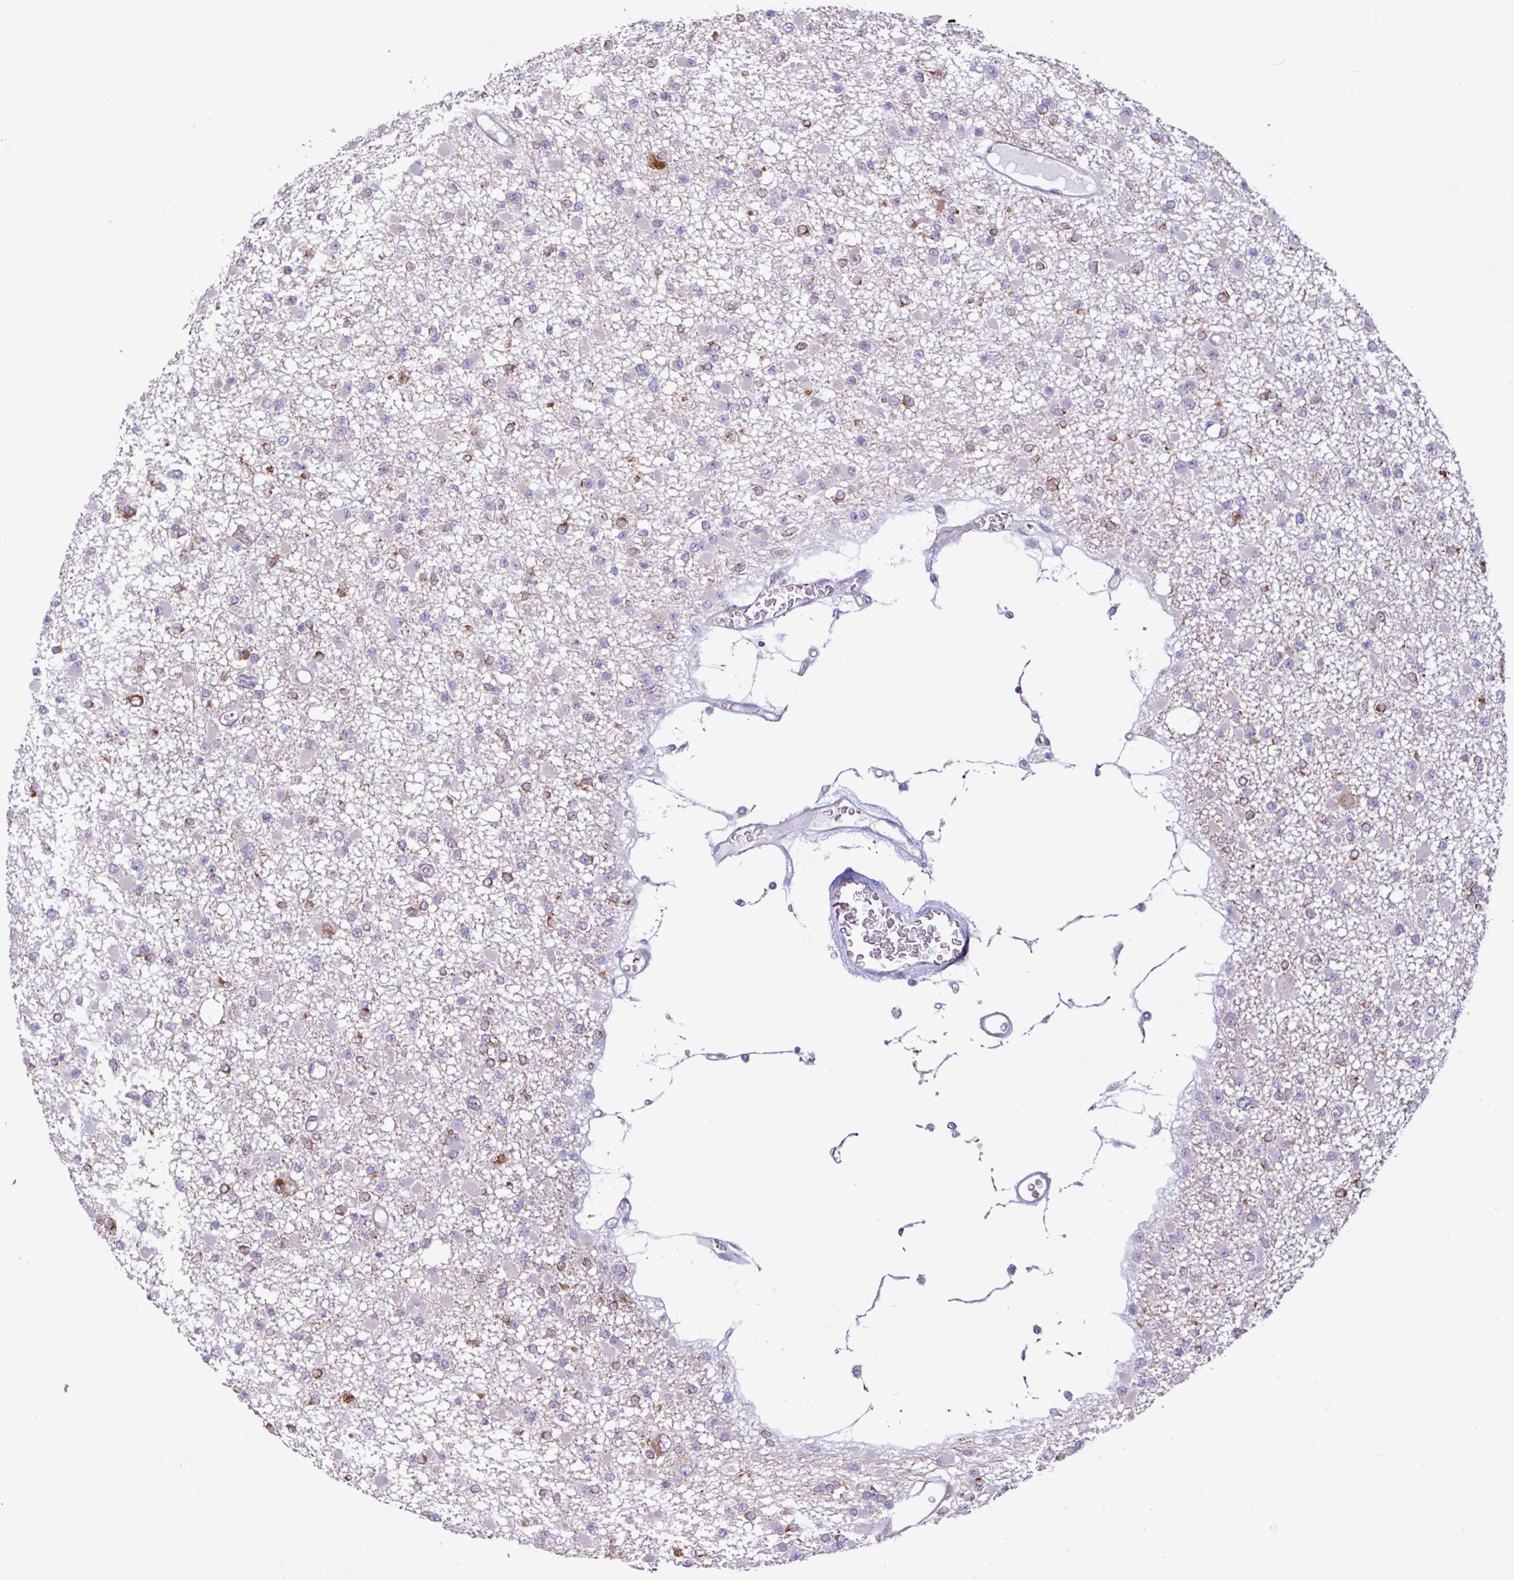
{"staining": {"intensity": "strong", "quantity": "<25%", "location": "cytoplasmic/membranous"}, "tissue": "glioma", "cell_type": "Tumor cells", "image_type": "cancer", "snomed": [{"axis": "morphology", "description": "Glioma, malignant, Low grade"}, {"axis": "topography", "description": "Brain"}], "caption": "Malignant glioma (low-grade) stained with a protein marker exhibits strong staining in tumor cells.", "gene": "SLC38A1", "patient": {"sex": "female", "age": 22}}